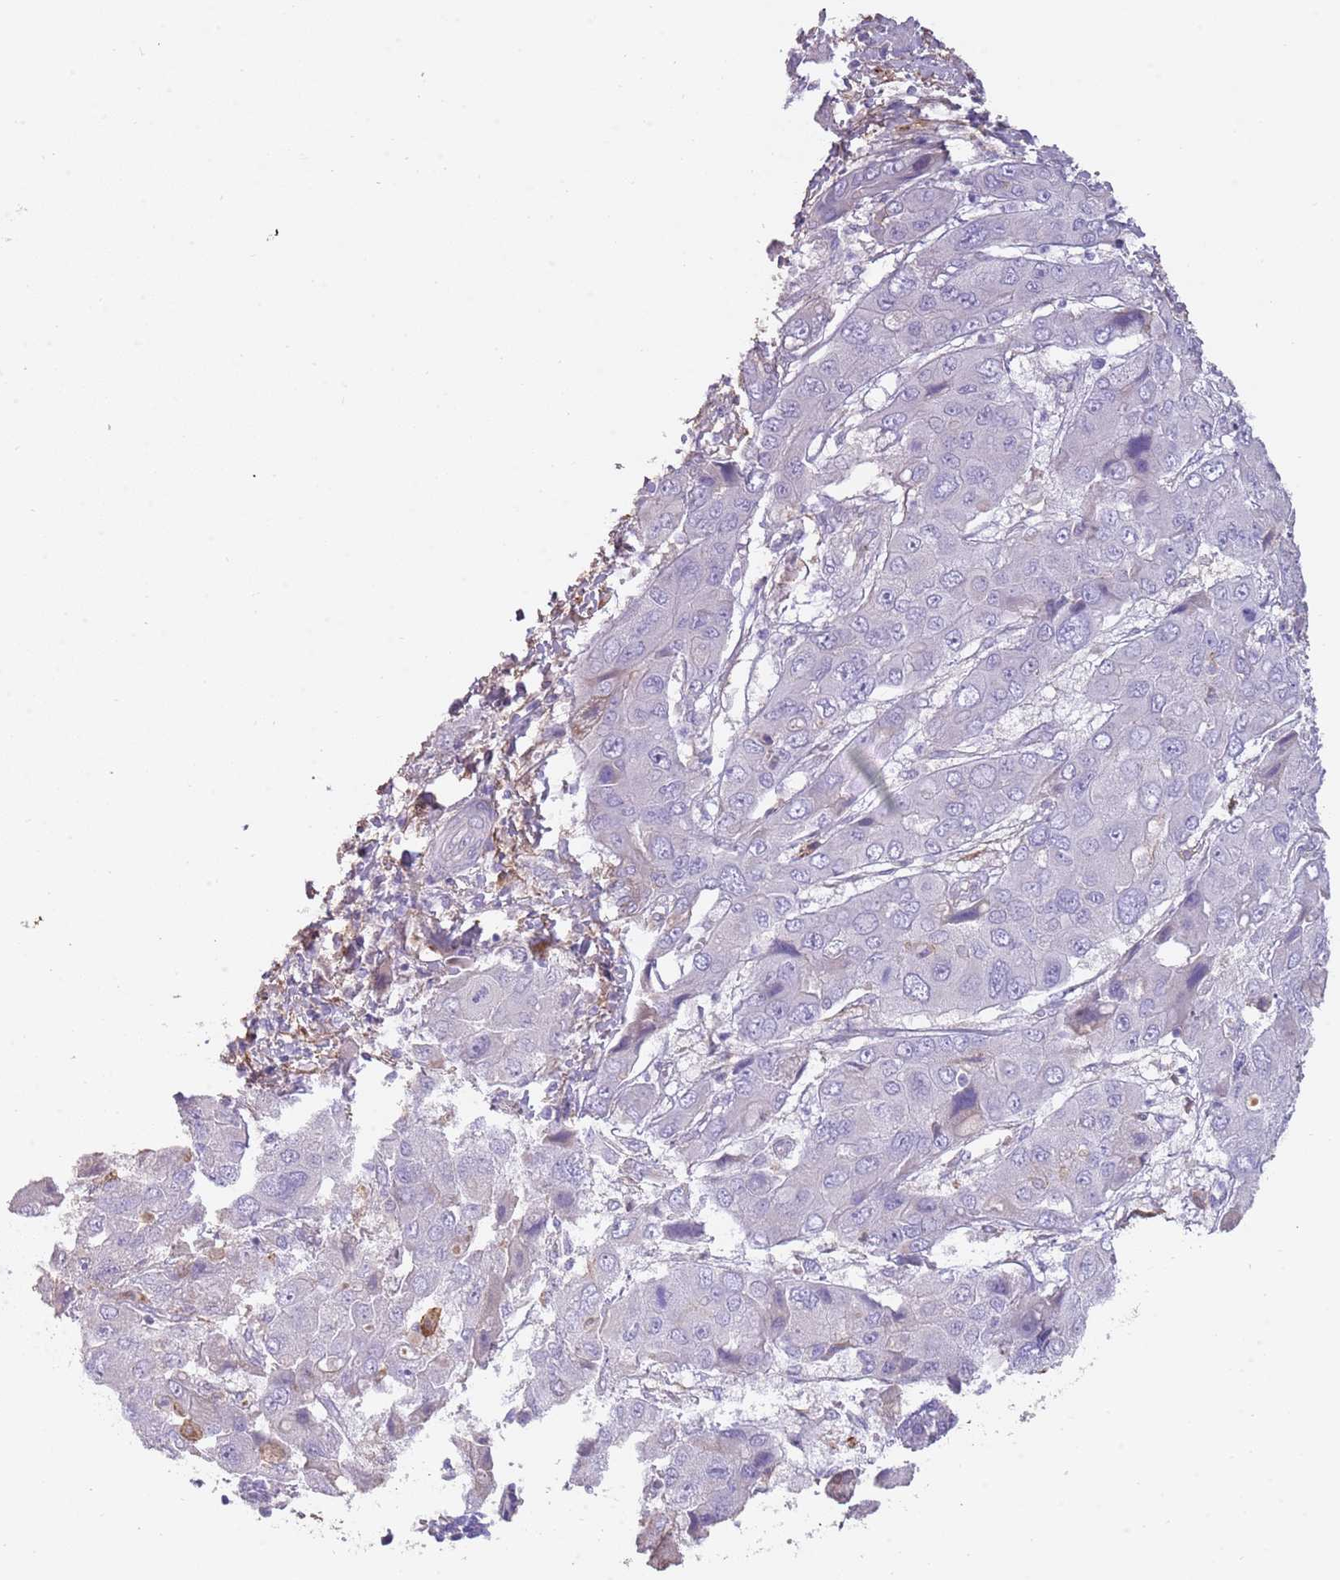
{"staining": {"intensity": "negative", "quantity": "none", "location": "none"}, "tissue": "liver cancer", "cell_type": "Tumor cells", "image_type": "cancer", "snomed": [{"axis": "morphology", "description": "Cholangiocarcinoma"}, {"axis": "topography", "description": "Liver"}], "caption": "An immunohistochemistry micrograph of cholangiocarcinoma (liver) is shown. There is no staining in tumor cells of cholangiocarcinoma (liver).", "gene": "NBPF3", "patient": {"sex": "male", "age": 67}}